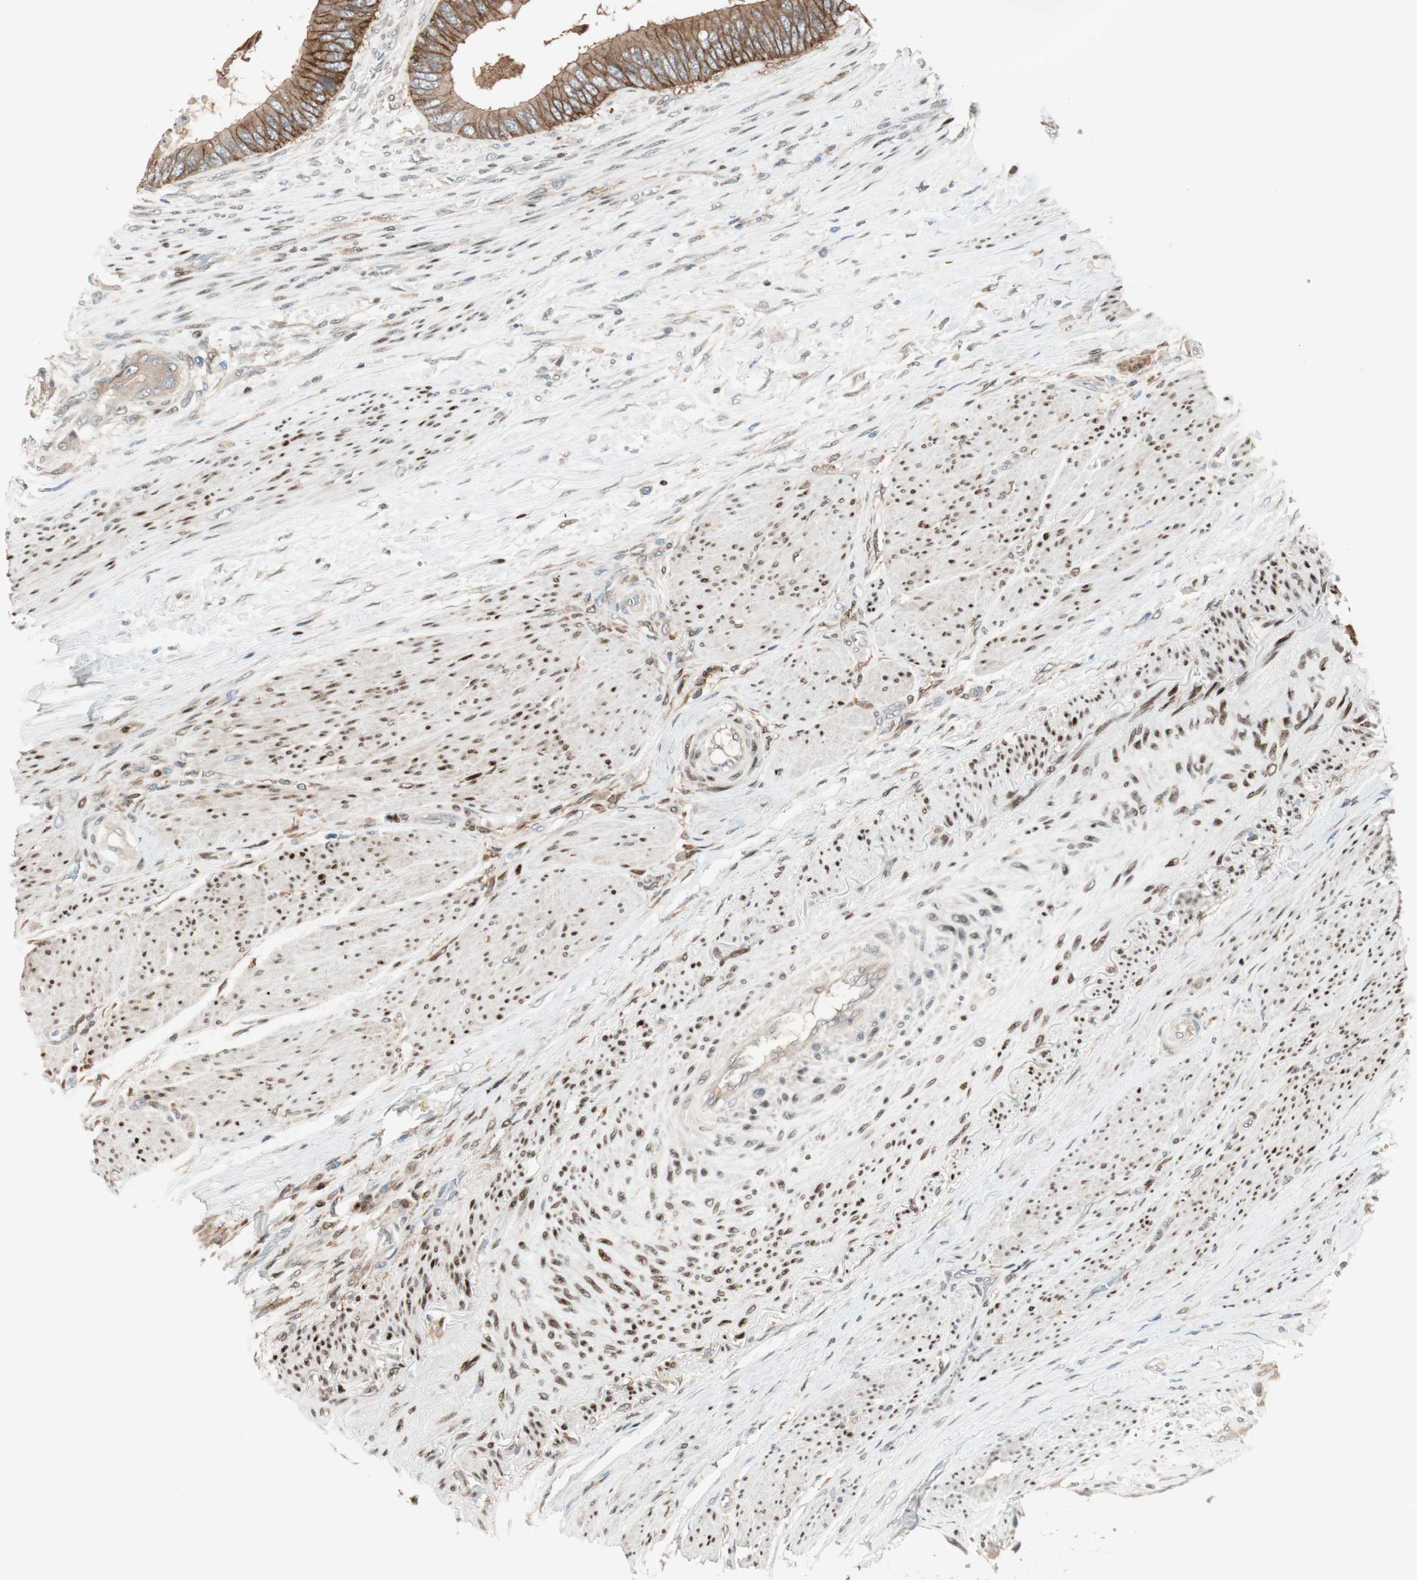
{"staining": {"intensity": "strong", "quantity": ">75%", "location": "cytoplasmic/membranous"}, "tissue": "colorectal cancer", "cell_type": "Tumor cells", "image_type": "cancer", "snomed": [{"axis": "morphology", "description": "Adenocarcinoma, NOS"}, {"axis": "topography", "description": "Rectum"}], "caption": "Immunohistochemistry of human colorectal cancer (adenocarcinoma) reveals high levels of strong cytoplasmic/membranous positivity in about >75% of tumor cells.", "gene": "BIN1", "patient": {"sex": "female", "age": 77}}